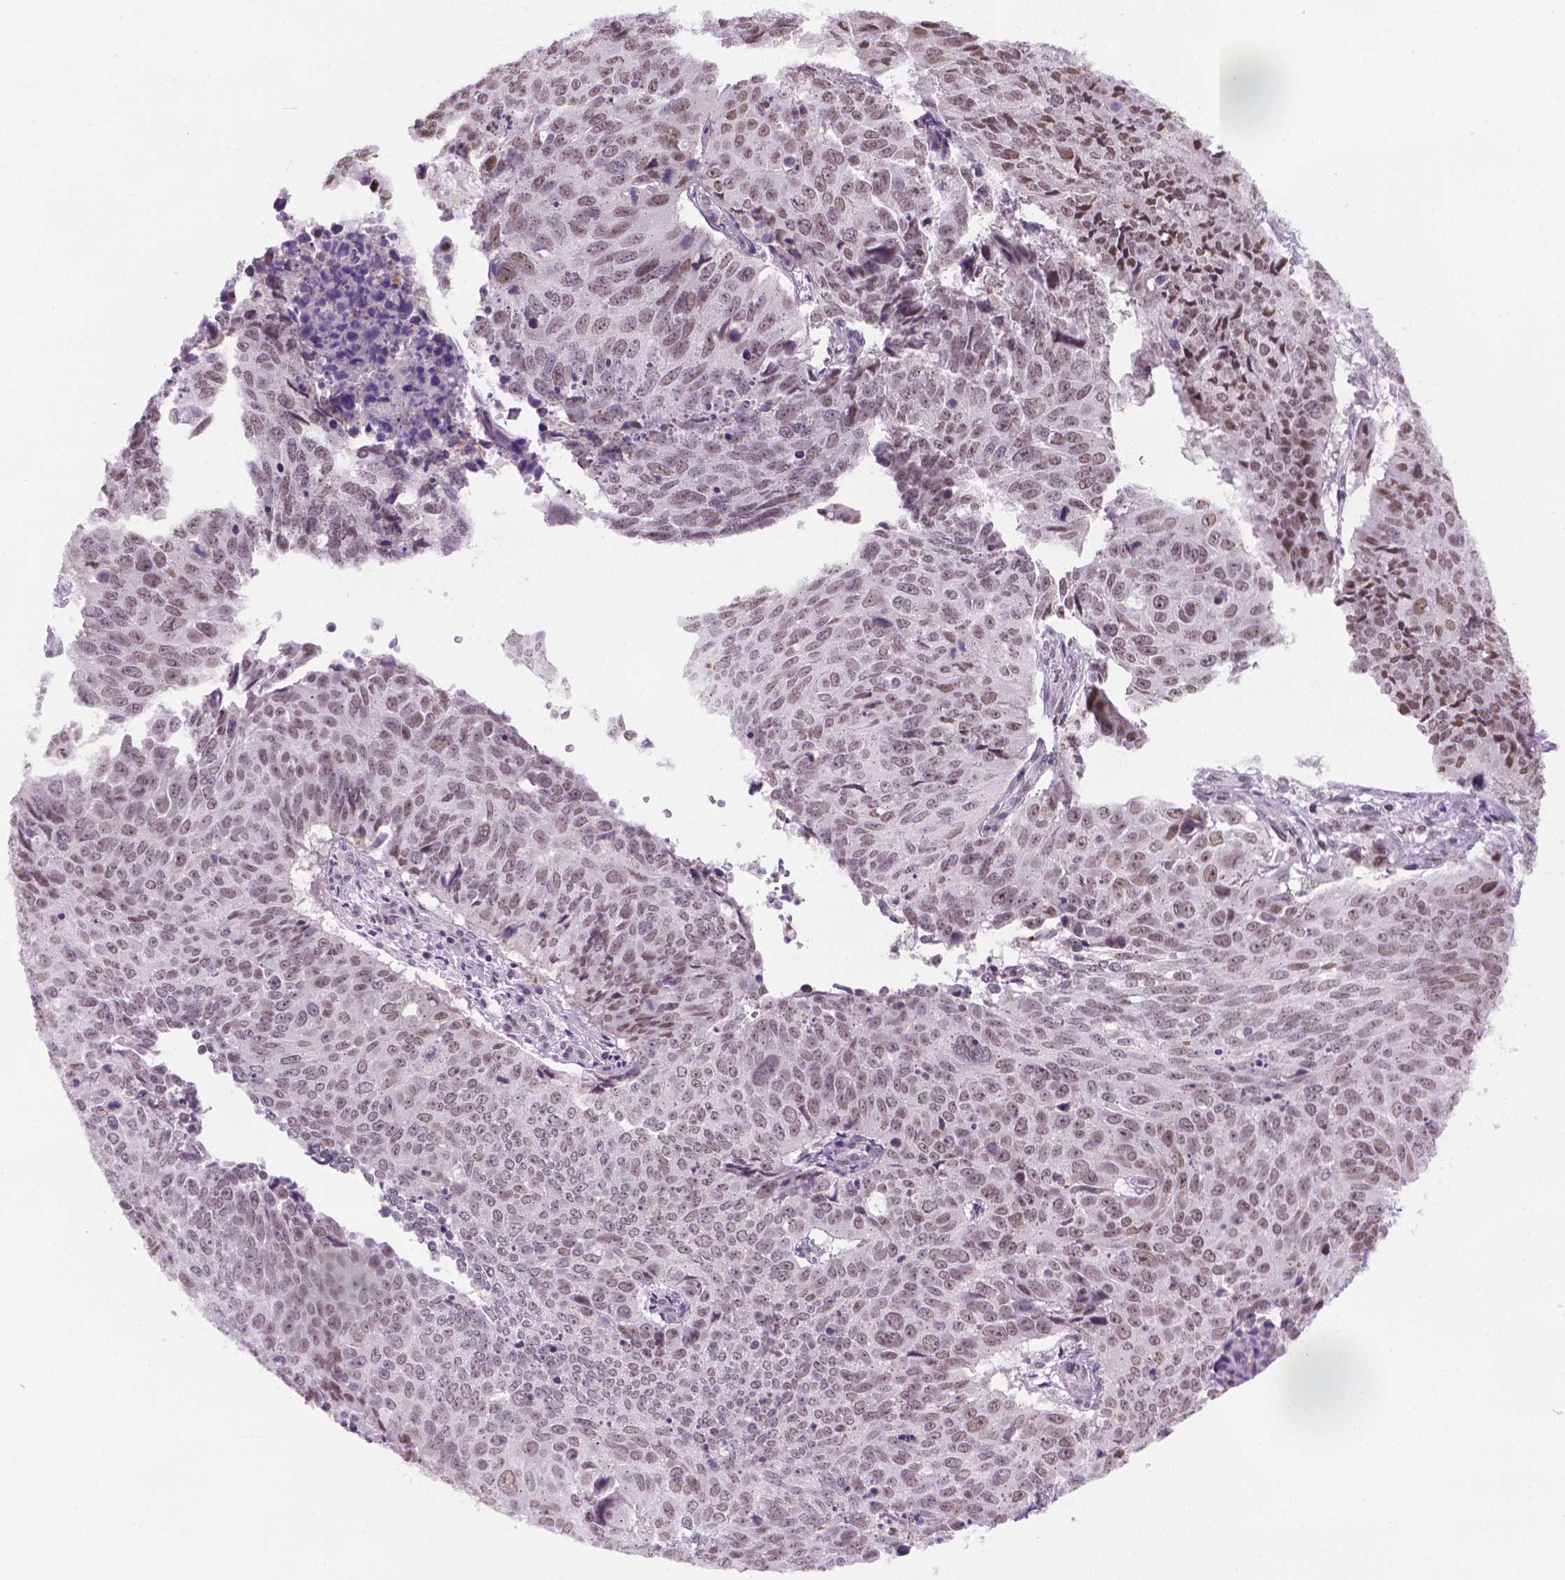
{"staining": {"intensity": "weak", "quantity": ">75%", "location": "nuclear"}, "tissue": "lung cancer", "cell_type": "Tumor cells", "image_type": "cancer", "snomed": [{"axis": "morphology", "description": "Normal tissue, NOS"}, {"axis": "morphology", "description": "Squamous cell carcinoma, NOS"}, {"axis": "topography", "description": "Bronchus"}, {"axis": "topography", "description": "Lung"}], "caption": "This is an image of immunohistochemistry (IHC) staining of squamous cell carcinoma (lung), which shows weak expression in the nuclear of tumor cells.", "gene": "ABI2", "patient": {"sex": "male", "age": 64}}